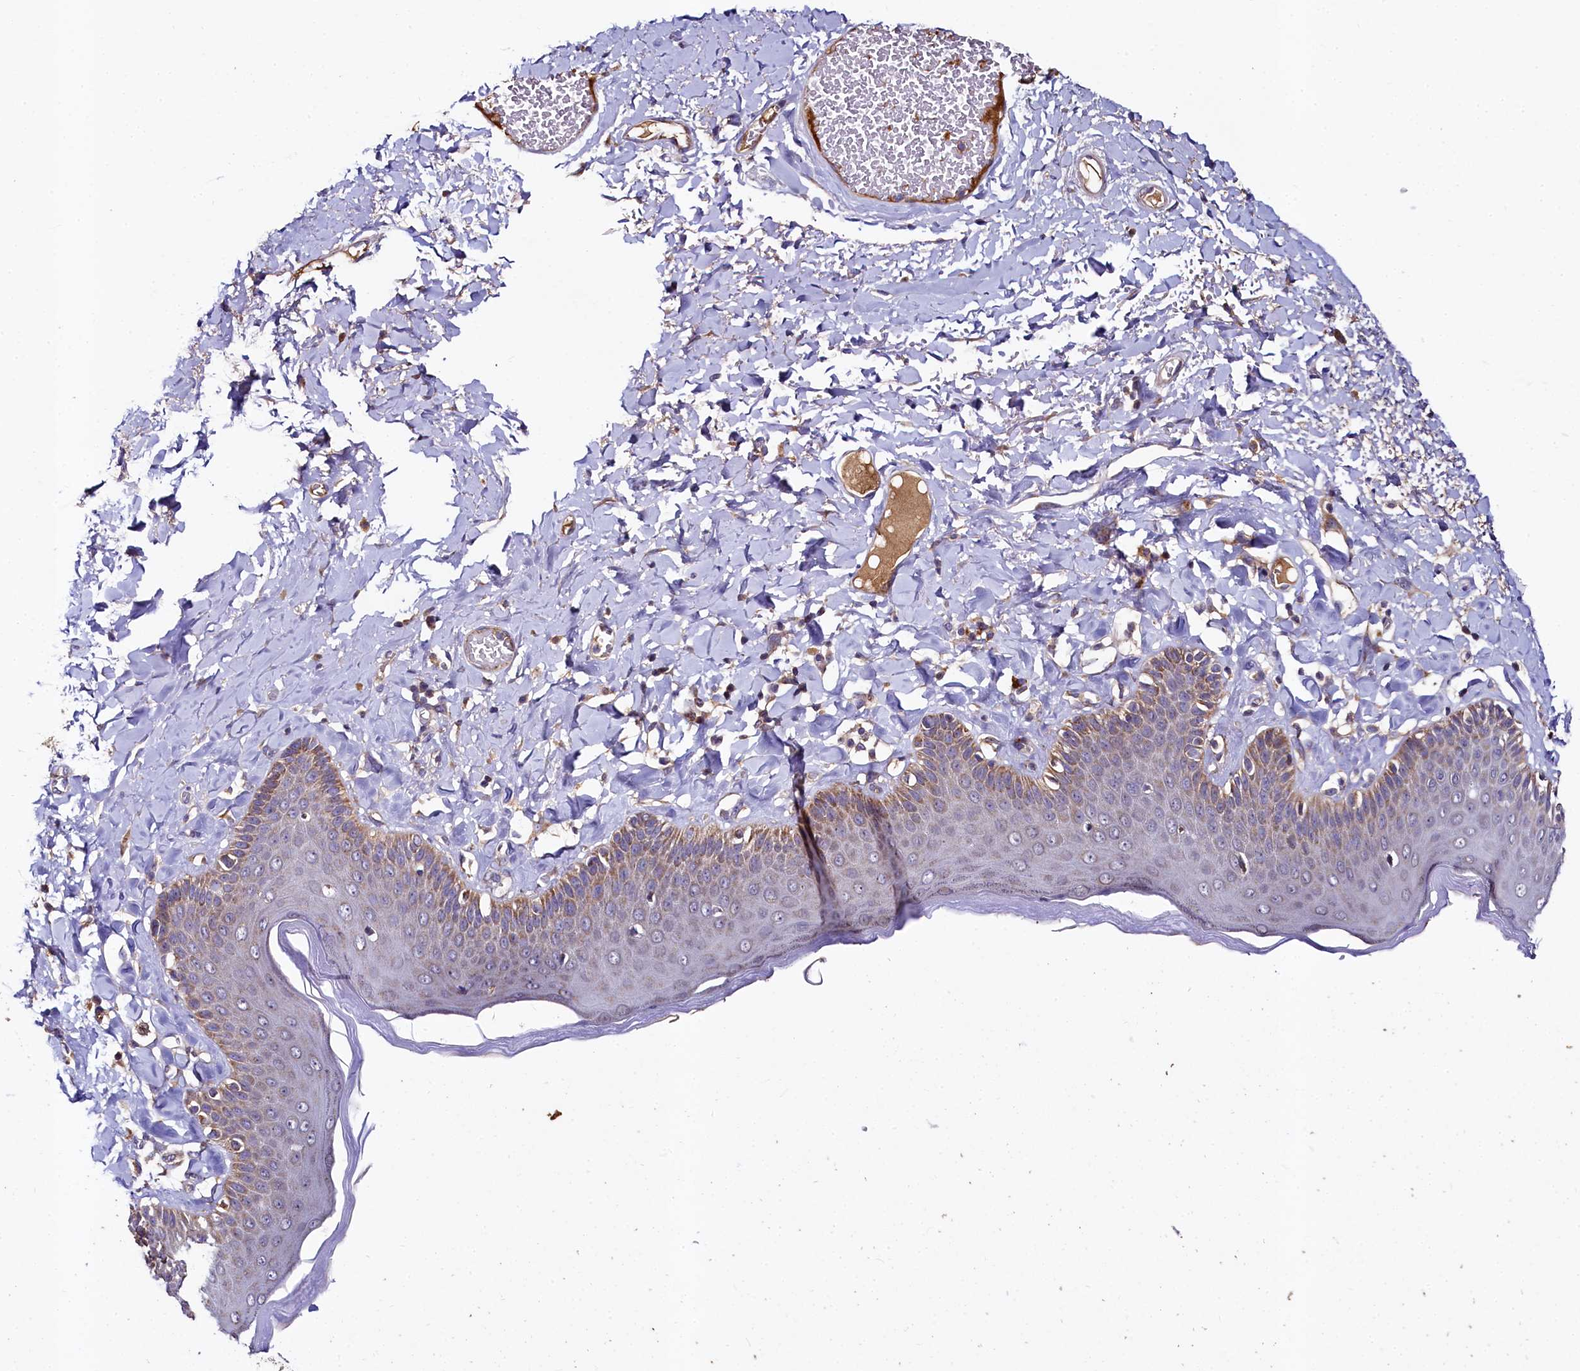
{"staining": {"intensity": "moderate", "quantity": "25%-75%", "location": "cytoplasmic/membranous"}, "tissue": "skin", "cell_type": "Epidermal cells", "image_type": "normal", "snomed": [{"axis": "morphology", "description": "Normal tissue, NOS"}, {"axis": "topography", "description": "Anal"}], "caption": "This is an image of IHC staining of benign skin, which shows moderate positivity in the cytoplasmic/membranous of epidermal cells.", "gene": "SPRYD3", "patient": {"sex": "male", "age": 69}}